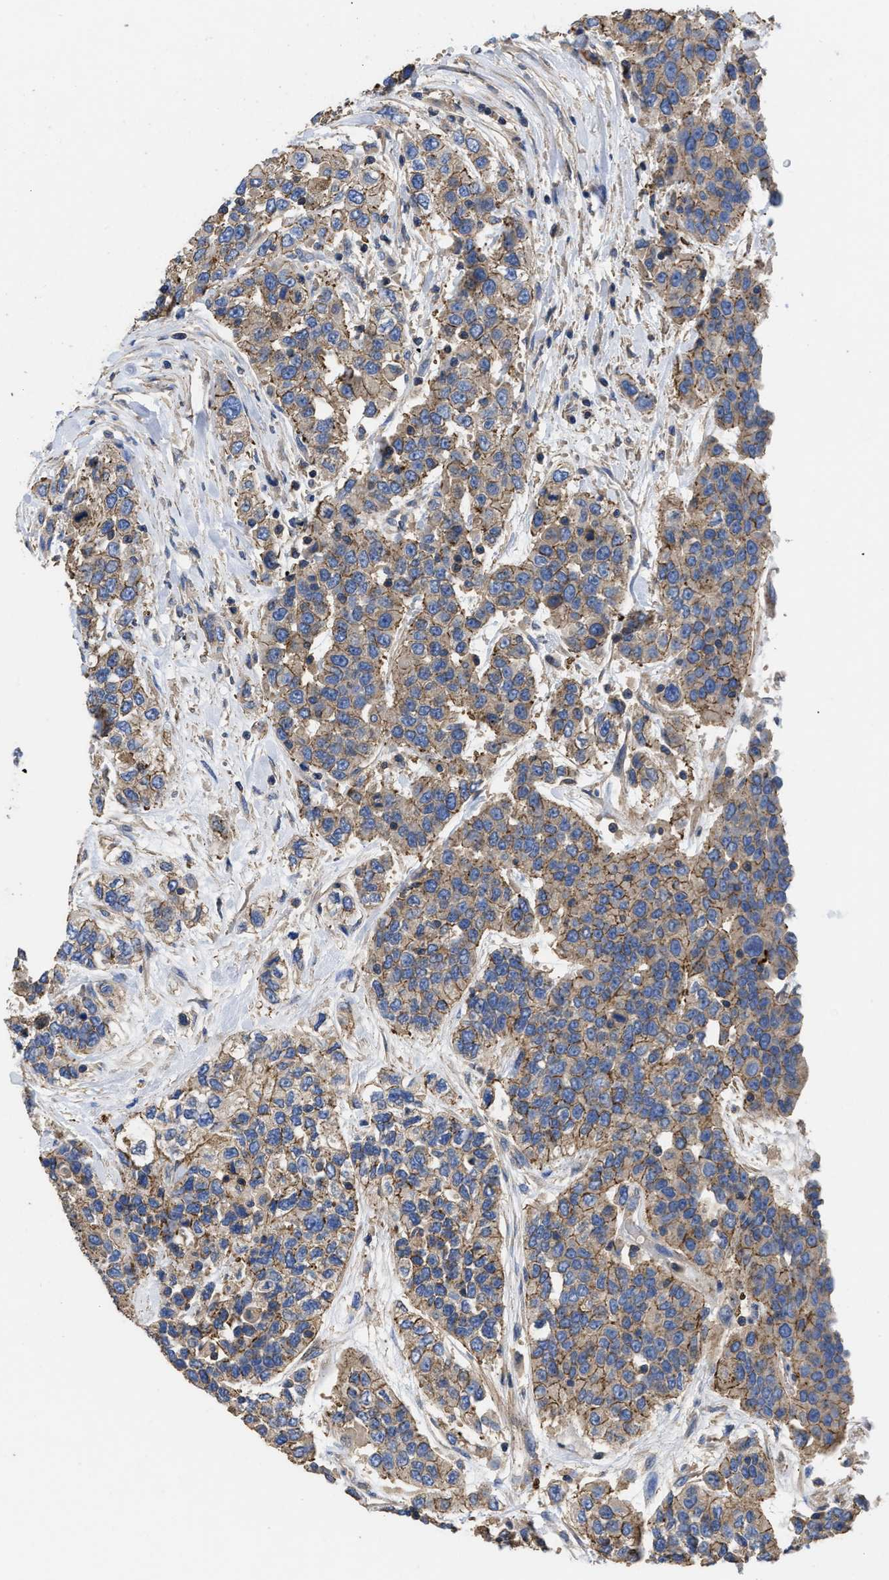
{"staining": {"intensity": "weak", "quantity": ">75%", "location": "cytoplasmic/membranous"}, "tissue": "urothelial cancer", "cell_type": "Tumor cells", "image_type": "cancer", "snomed": [{"axis": "morphology", "description": "Urothelial carcinoma, High grade"}, {"axis": "topography", "description": "Urinary bladder"}], "caption": "The immunohistochemical stain highlights weak cytoplasmic/membranous staining in tumor cells of urothelial cancer tissue.", "gene": "USP4", "patient": {"sex": "female", "age": 80}}